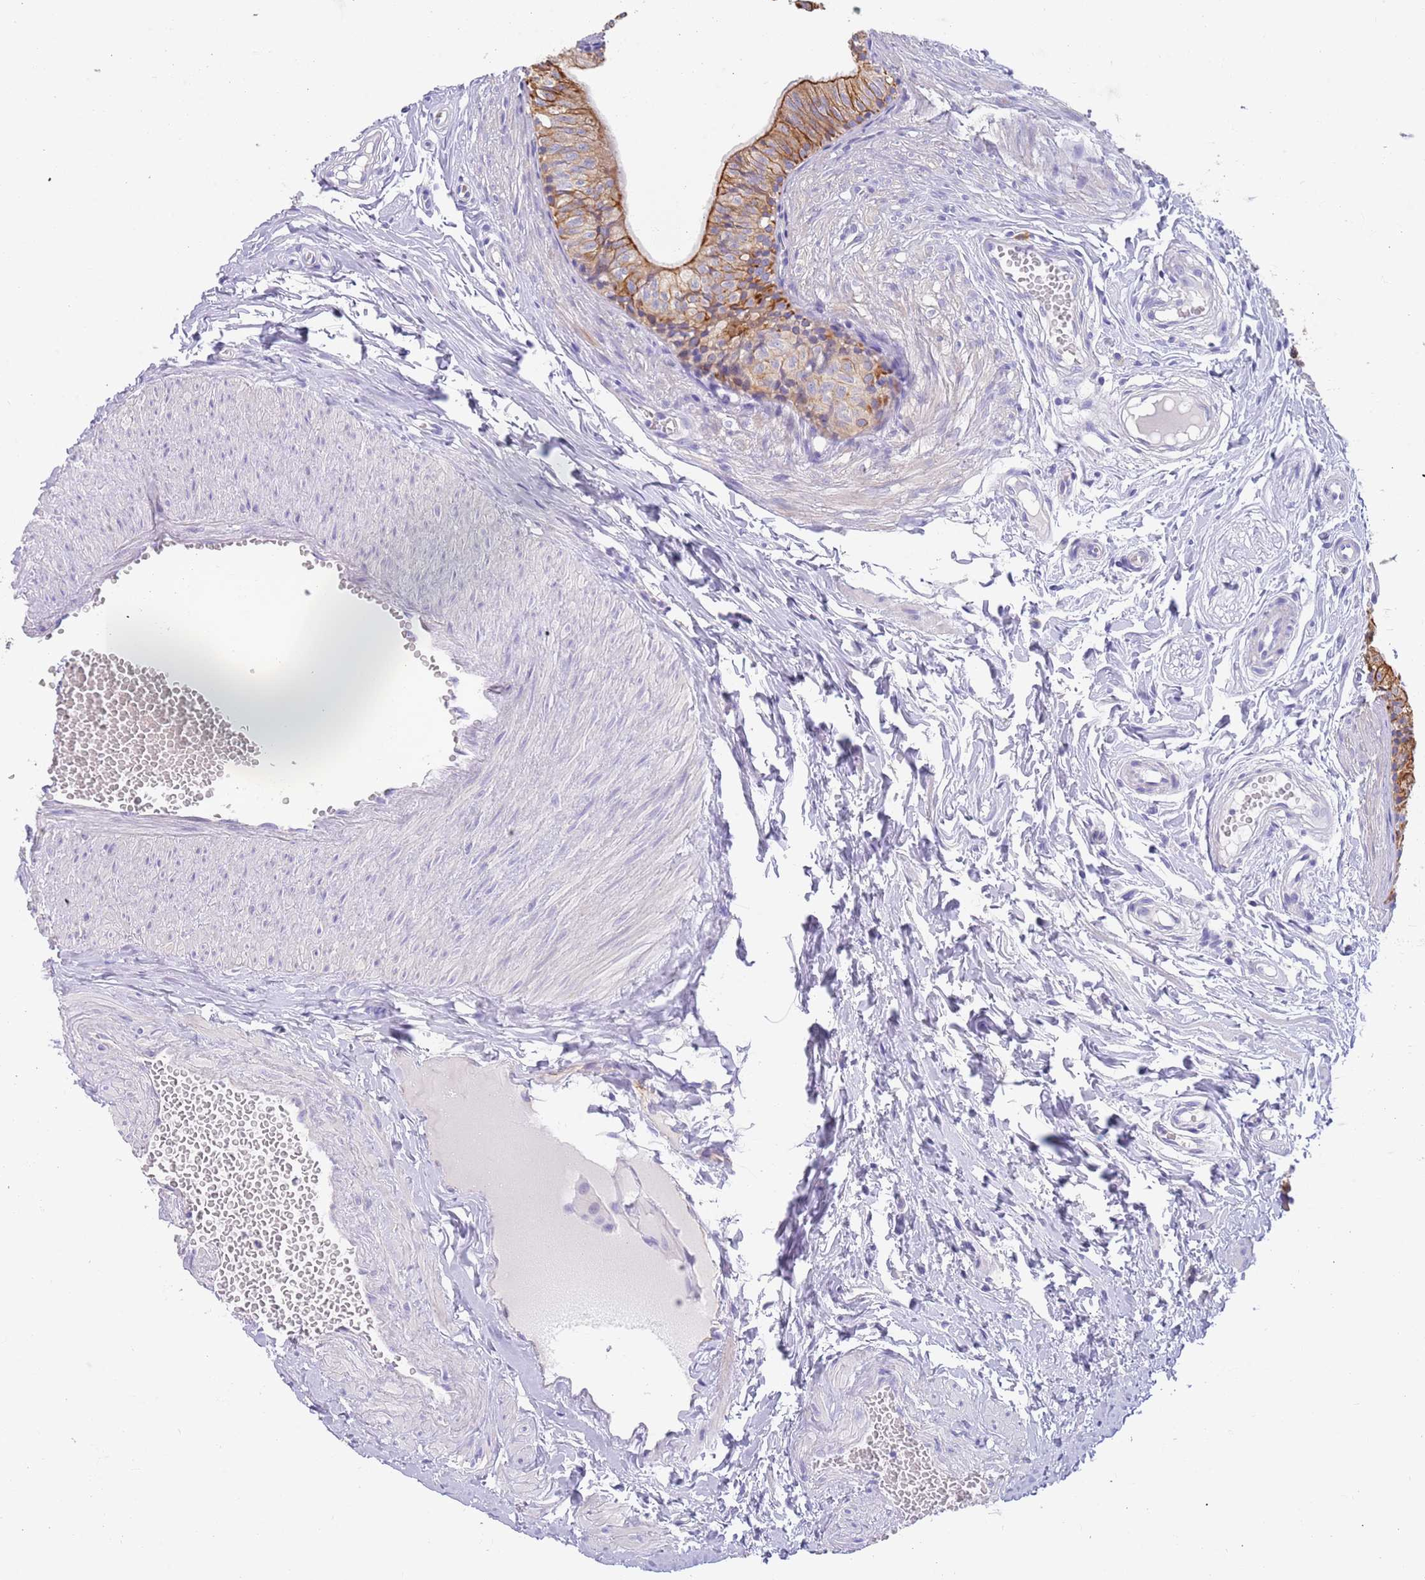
{"staining": {"intensity": "moderate", "quantity": "25%-75%", "location": "cytoplasmic/membranous"}, "tissue": "epididymis", "cell_type": "Glandular cells", "image_type": "normal", "snomed": [{"axis": "morphology", "description": "Normal tissue, NOS"}, {"axis": "topography", "description": "Epididymis"}], "caption": "Glandular cells demonstrate moderate cytoplasmic/membranous positivity in approximately 25%-75% of cells in normal epididymis.", "gene": "CCDC149", "patient": {"sex": "male", "age": 37}}